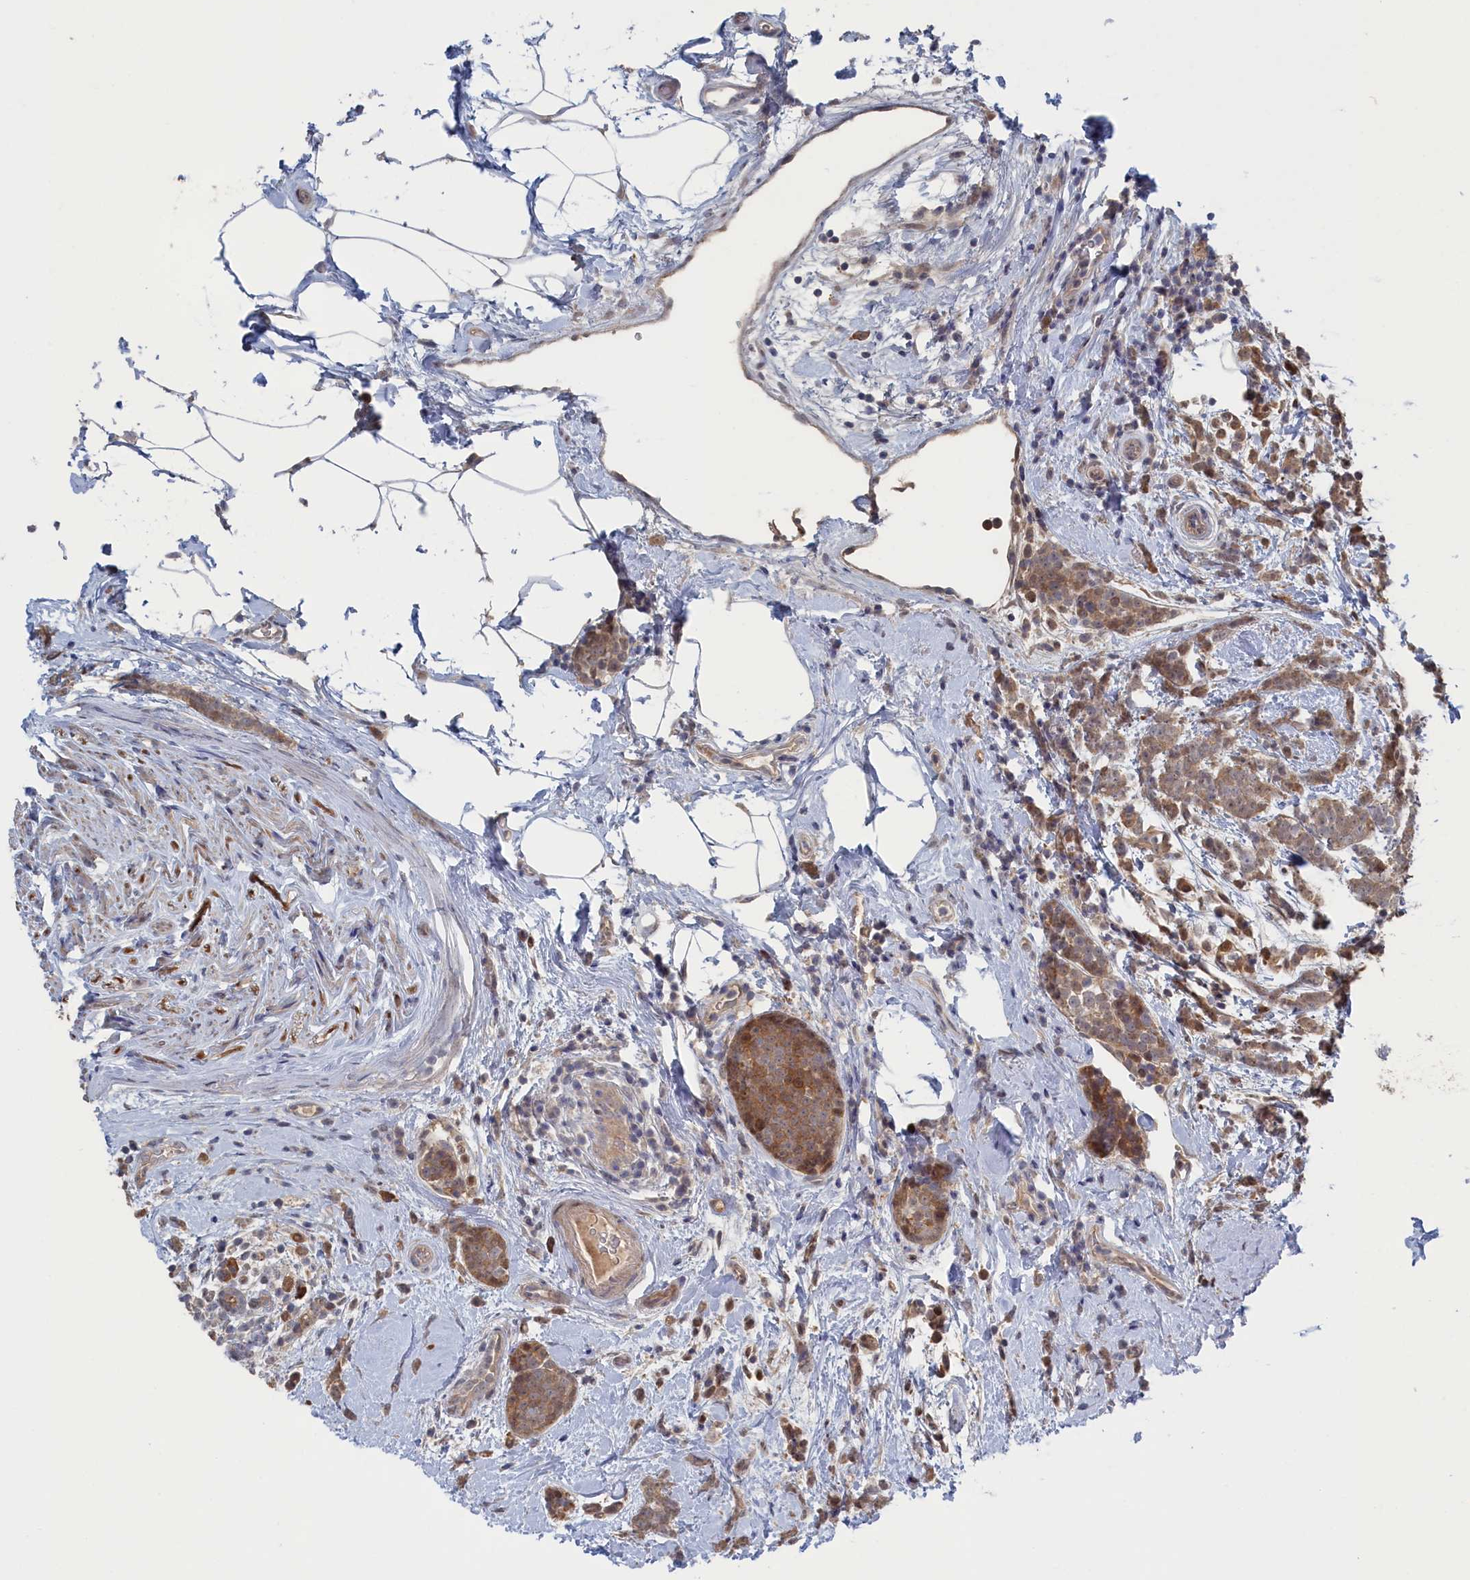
{"staining": {"intensity": "moderate", "quantity": ">75%", "location": "cytoplasmic/membranous"}, "tissue": "breast cancer", "cell_type": "Tumor cells", "image_type": "cancer", "snomed": [{"axis": "morphology", "description": "Lobular carcinoma"}, {"axis": "topography", "description": "Breast"}], "caption": "IHC micrograph of neoplastic tissue: human lobular carcinoma (breast) stained using IHC reveals medium levels of moderate protein expression localized specifically in the cytoplasmic/membranous of tumor cells, appearing as a cytoplasmic/membranous brown color.", "gene": "IRGQ", "patient": {"sex": "female", "age": 58}}